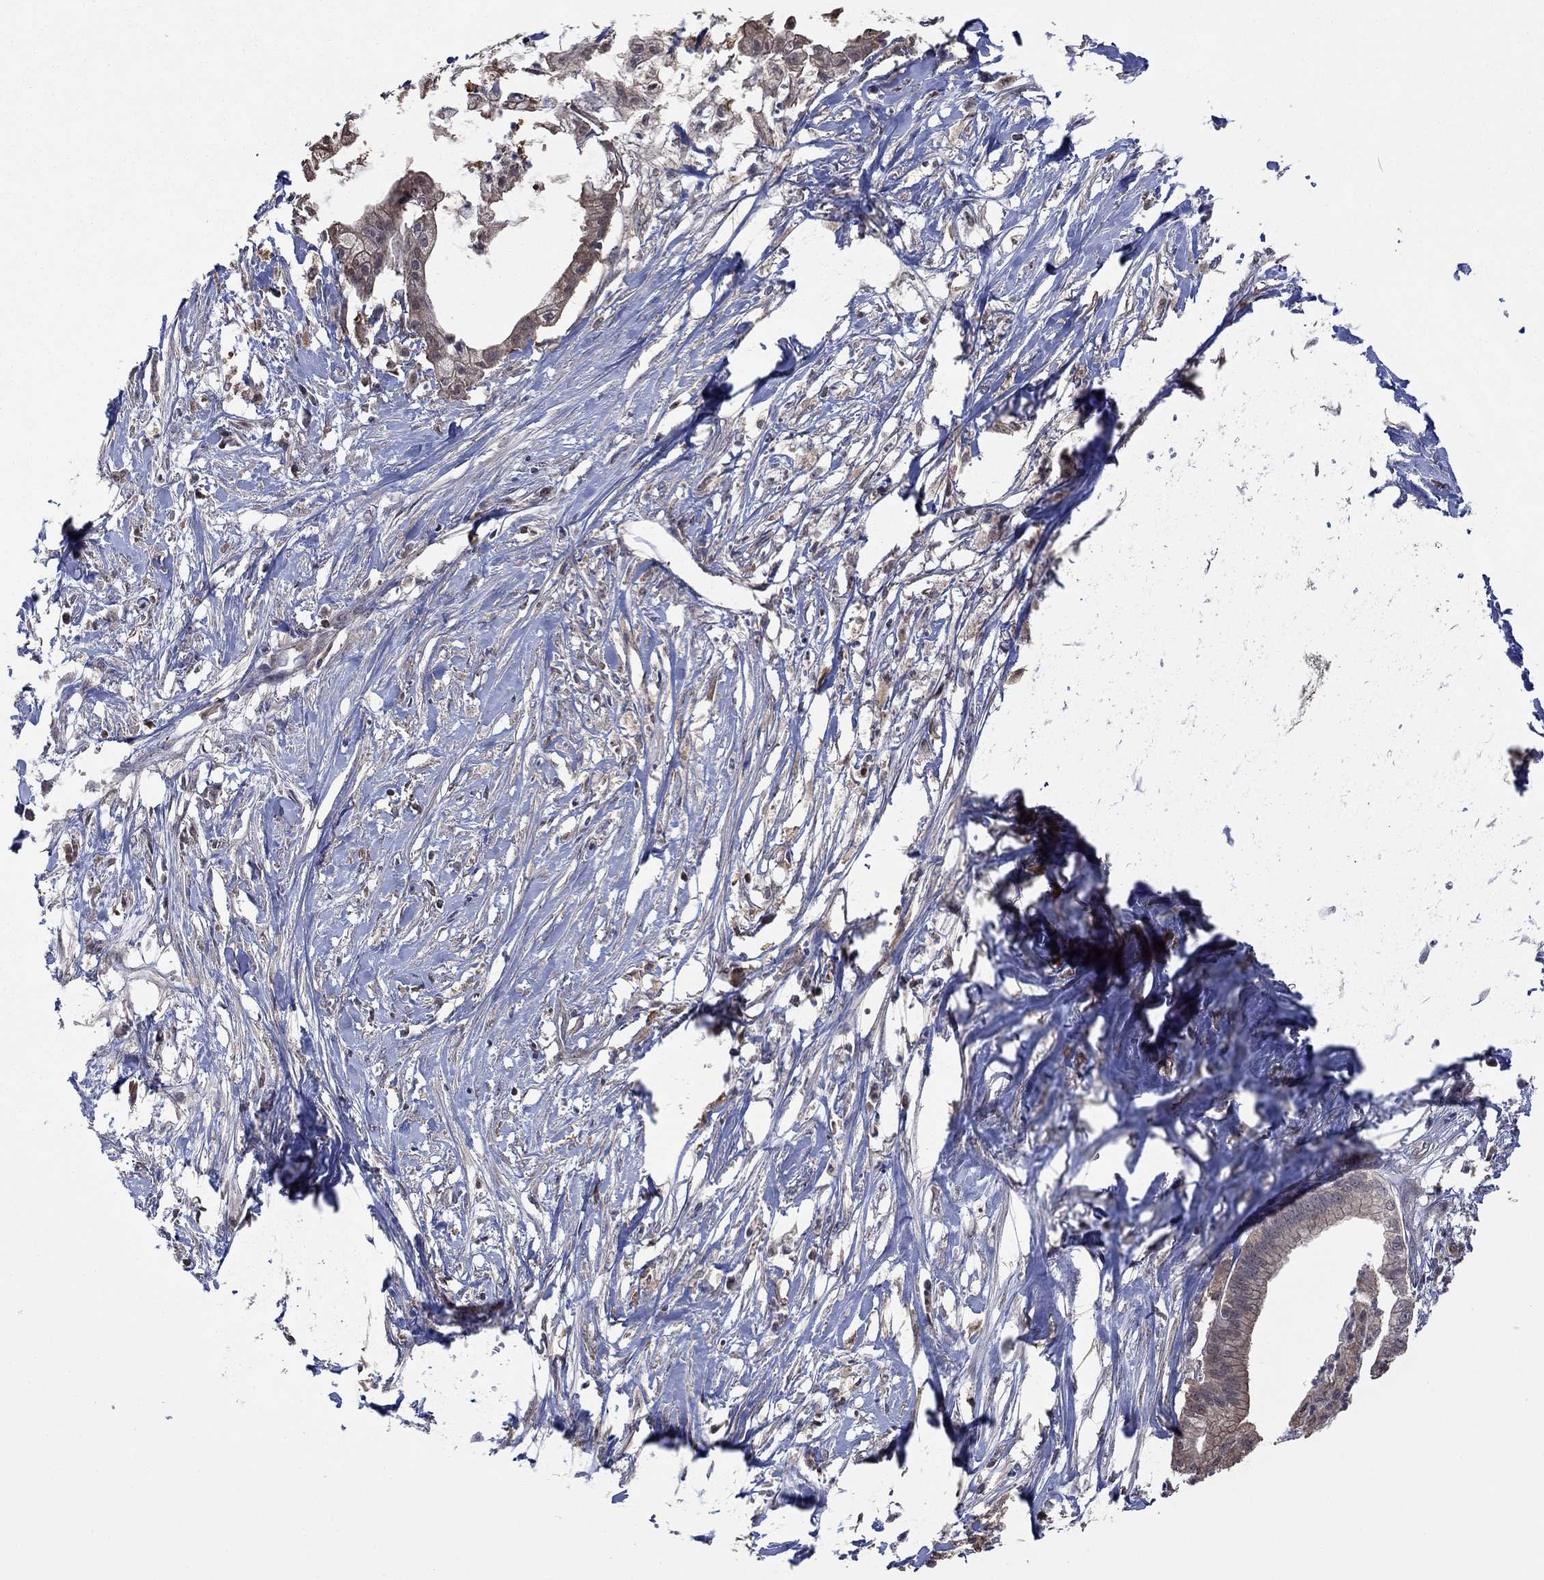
{"staining": {"intensity": "weak", "quantity": "<25%", "location": "cytoplasmic/membranous"}, "tissue": "pancreatic cancer", "cell_type": "Tumor cells", "image_type": "cancer", "snomed": [{"axis": "morphology", "description": "Normal tissue, NOS"}, {"axis": "morphology", "description": "Adenocarcinoma, NOS"}, {"axis": "topography", "description": "Pancreas"}], "caption": "Human pancreatic adenocarcinoma stained for a protein using IHC displays no positivity in tumor cells.", "gene": "RNF114", "patient": {"sex": "female", "age": 58}}